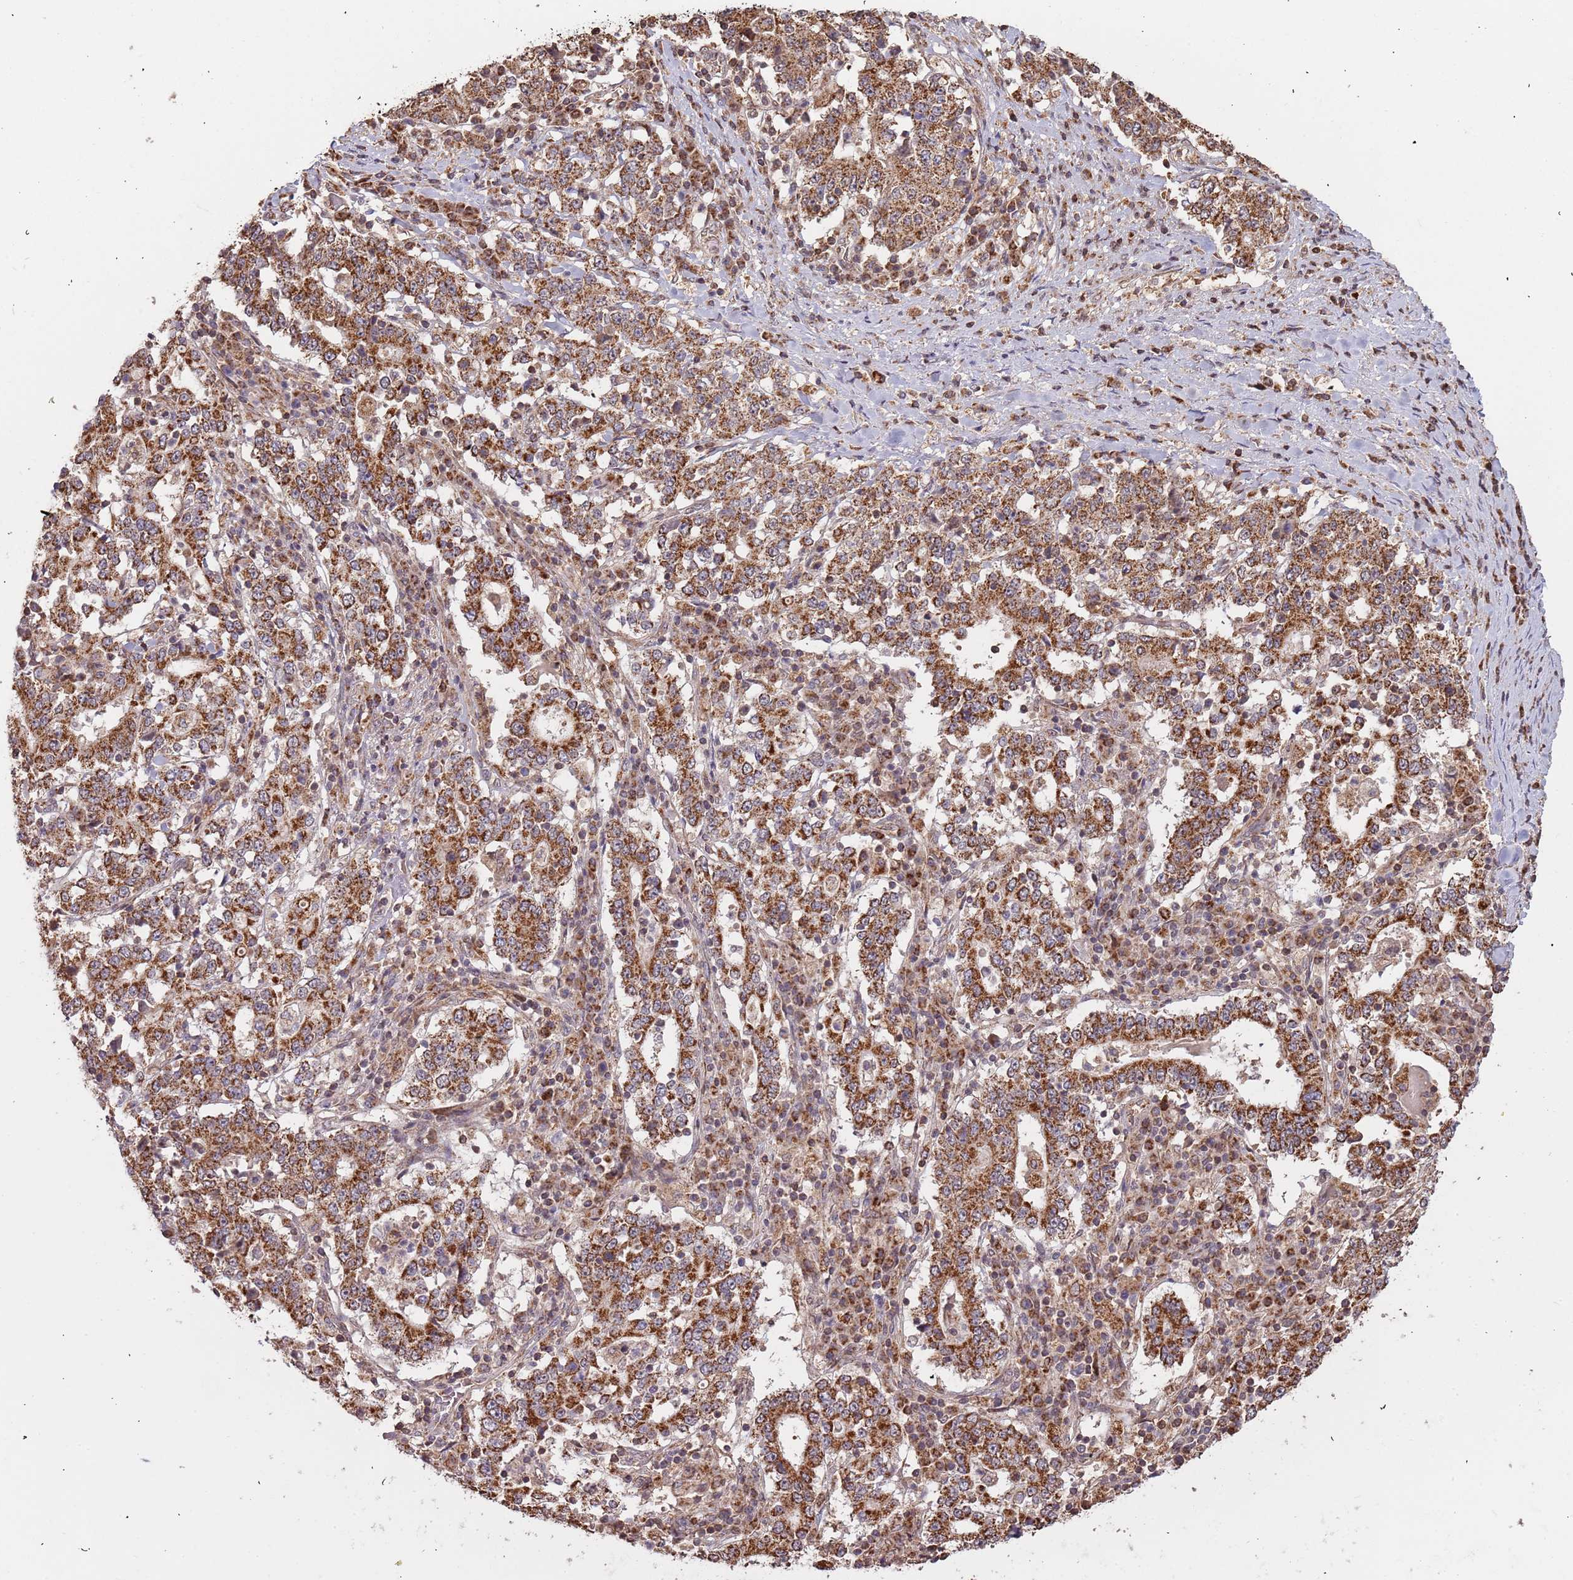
{"staining": {"intensity": "strong", "quantity": ">75%", "location": "cytoplasmic/membranous"}, "tissue": "stomach cancer", "cell_type": "Tumor cells", "image_type": "cancer", "snomed": [{"axis": "morphology", "description": "Adenocarcinoma, NOS"}, {"axis": "topography", "description": "Stomach"}], "caption": "About >75% of tumor cells in human adenocarcinoma (stomach) show strong cytoplasmic/membranous protein staining as visualized by brown immunohistochemical staining.", "gene": "IL17RD", "patient": {"sex": "male", "age": 59}}